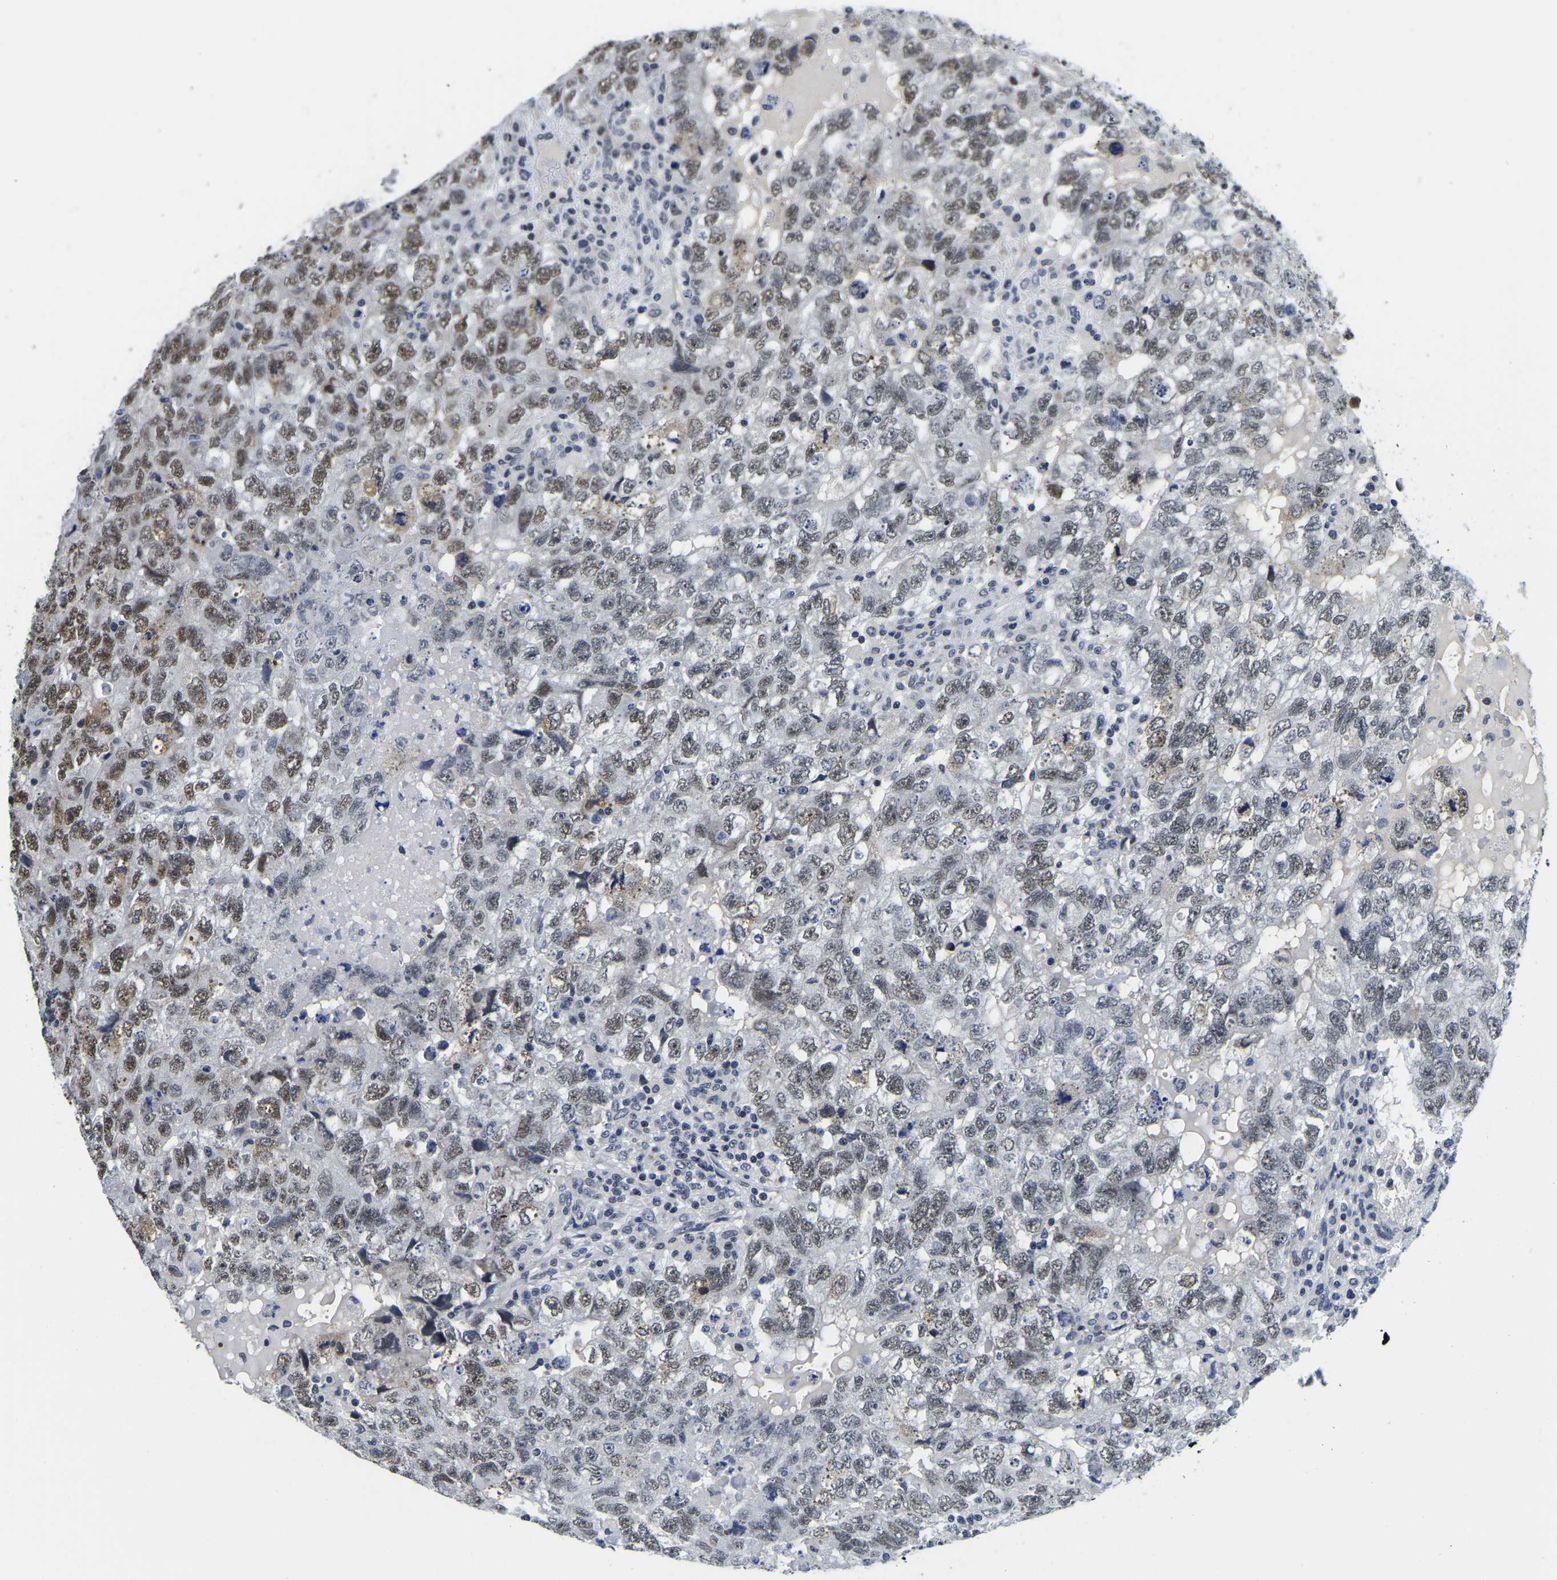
{"staining": {"intensity": "moderate", "quantity": "<25%", "location": "nuclear"}, "tissue": "testis cancer", "cell_type": "Tumor cells", "image_type": "cancer", "snomed": [{"axis": "morphology", "description": "Carcinoma, Embryonal, NOS"}, {"axis": "topography", "description": "Testis"}], "caption": "Protein expression analysis of human testis cancer (embryonal carcinoma) reveals moderate nuclear expression in about <25% of tumor cells.", "gene": "POLDIP3", "patient": {"sex": "male", "age": 36}}